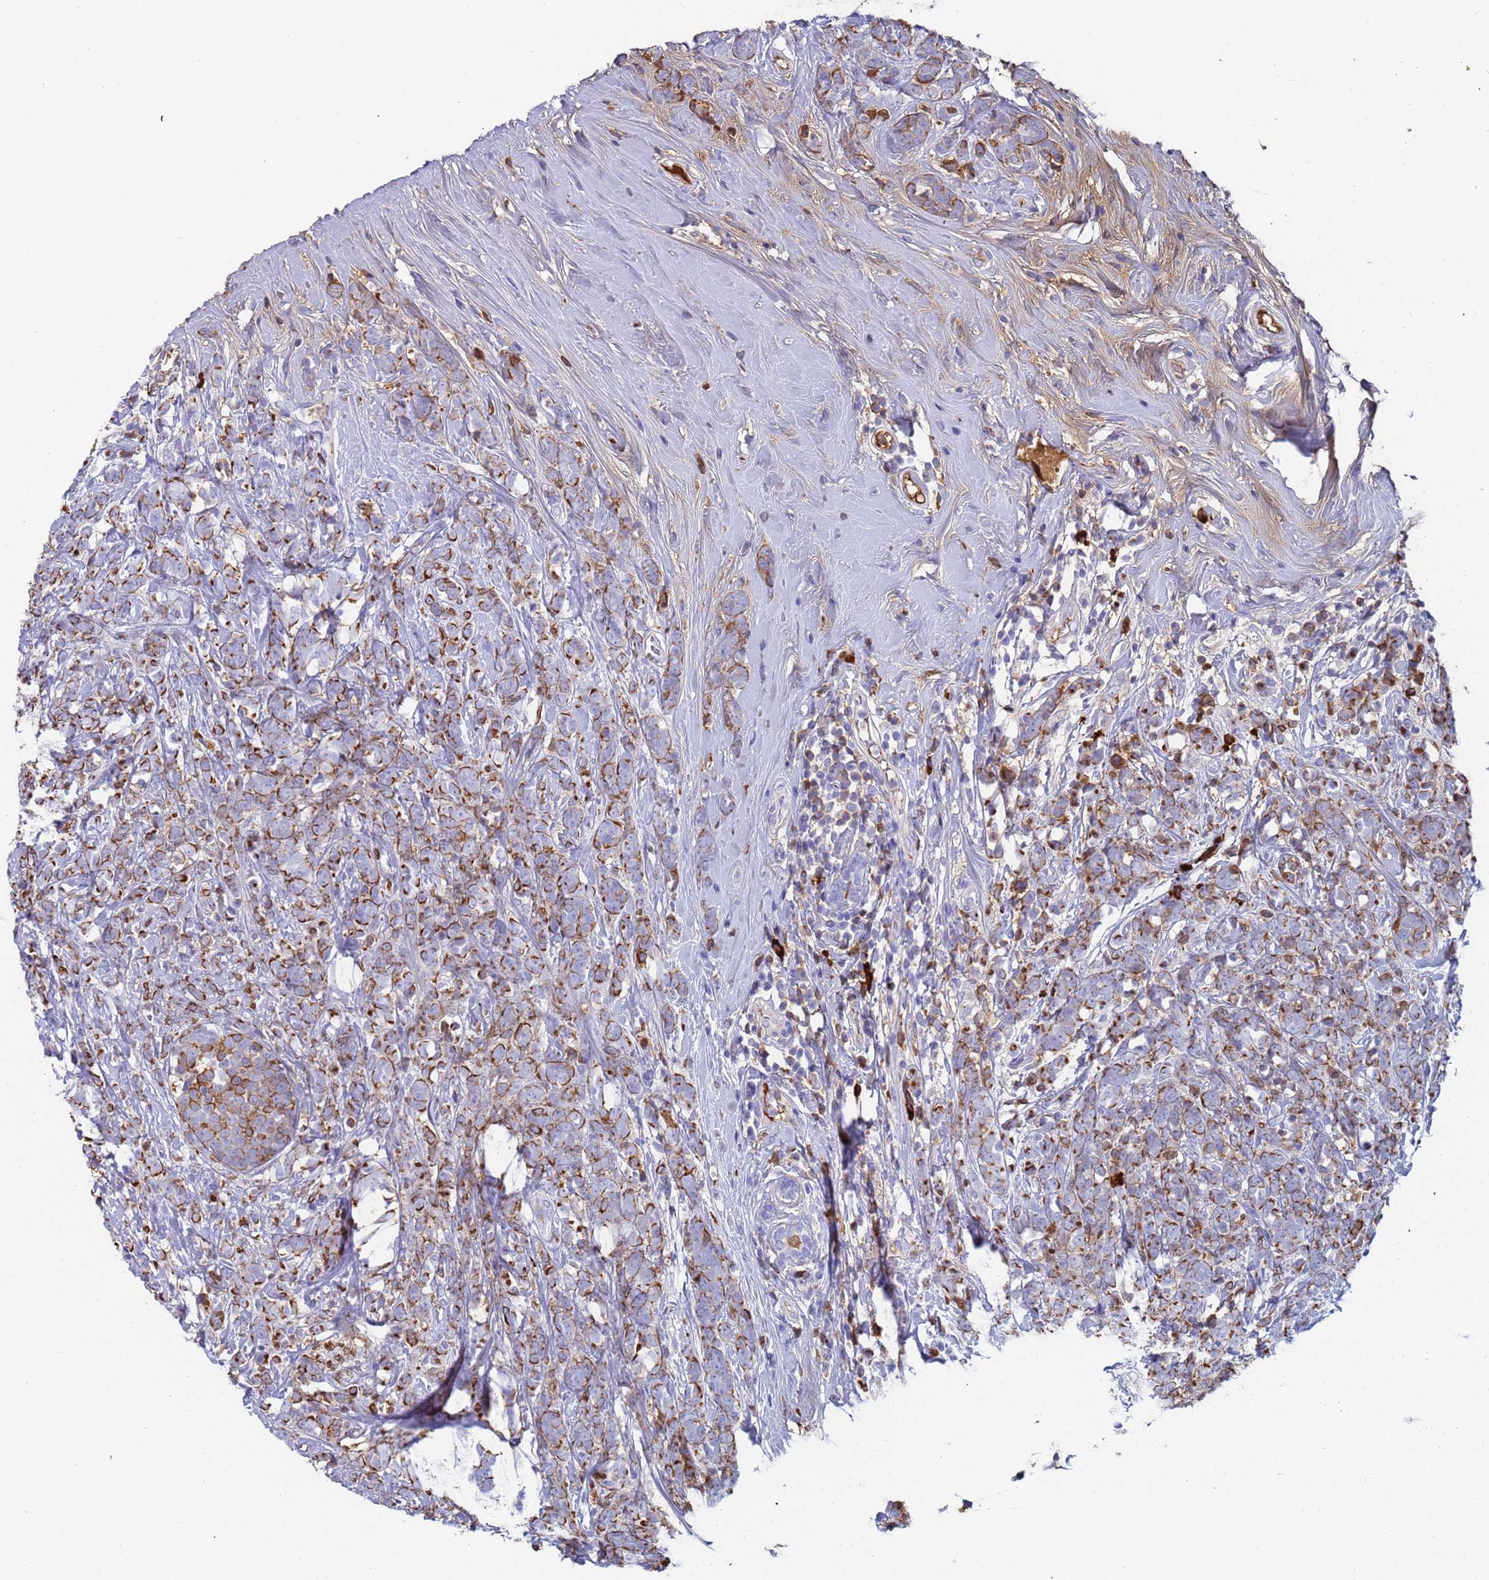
{"staining": {"intensity": "moderate", "quantity": "25%-75%", "location": "cytoplasmic/membranous"}, "tissue": "breast cancer", "cell_type": "Tumor cells", "image_type": "cancer", "snomed": [{"axis": "morphology", "description": "Lobular carcinoma"}, {"axis": "topography", "description": "Breast"}], "caption": "High-magnification brightfield microscopy of lobular carcinoma (breast) stained with DAB (brown) and counterstained with hematoxylin (blue). tumor cells exhibit moderate cytoplasmic/membranous positivity is present in about25%-75% of cells.", "gene": "CYSLTR2", "patient": {"sex": "female", "age": 58}}